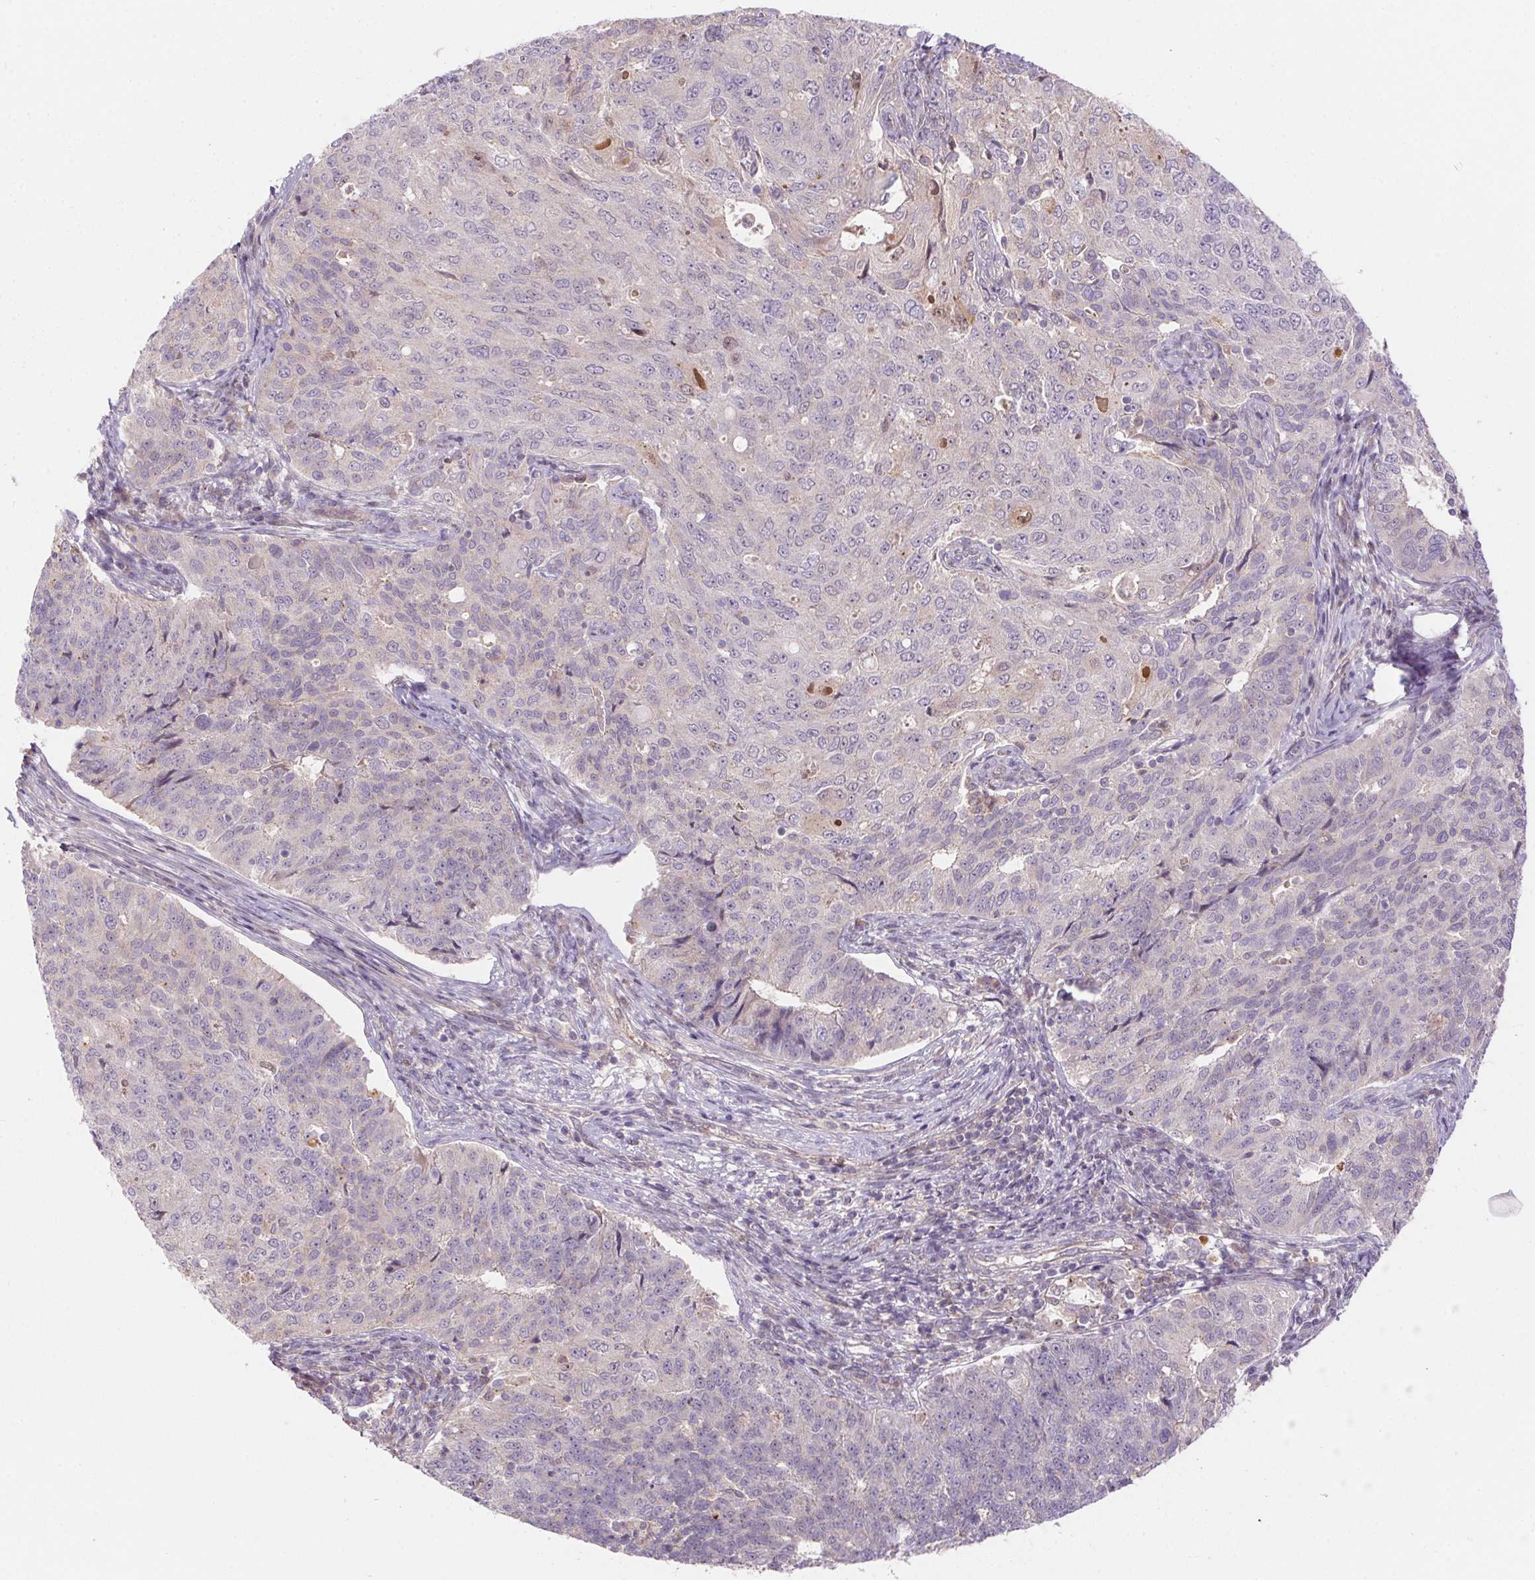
{"staining": {"intensity": "negative", "quantity": "none", "location": "none"}, "tissue": "endometrial cancer", "cell_type": "Tumor cells", "image_type": "cancer", "snomed": [{"axis": "morphology", "description": "Adenocarcinoma, NOS"}, {"axis": "topography", "description": "Endometrium"}], "caption": "Protein analysis of adenocarcinoma (endometrial) shows no significant staining in tumor cells.", "gene": "NUDT16", "patient": {"sex": "female", "age": 43}}